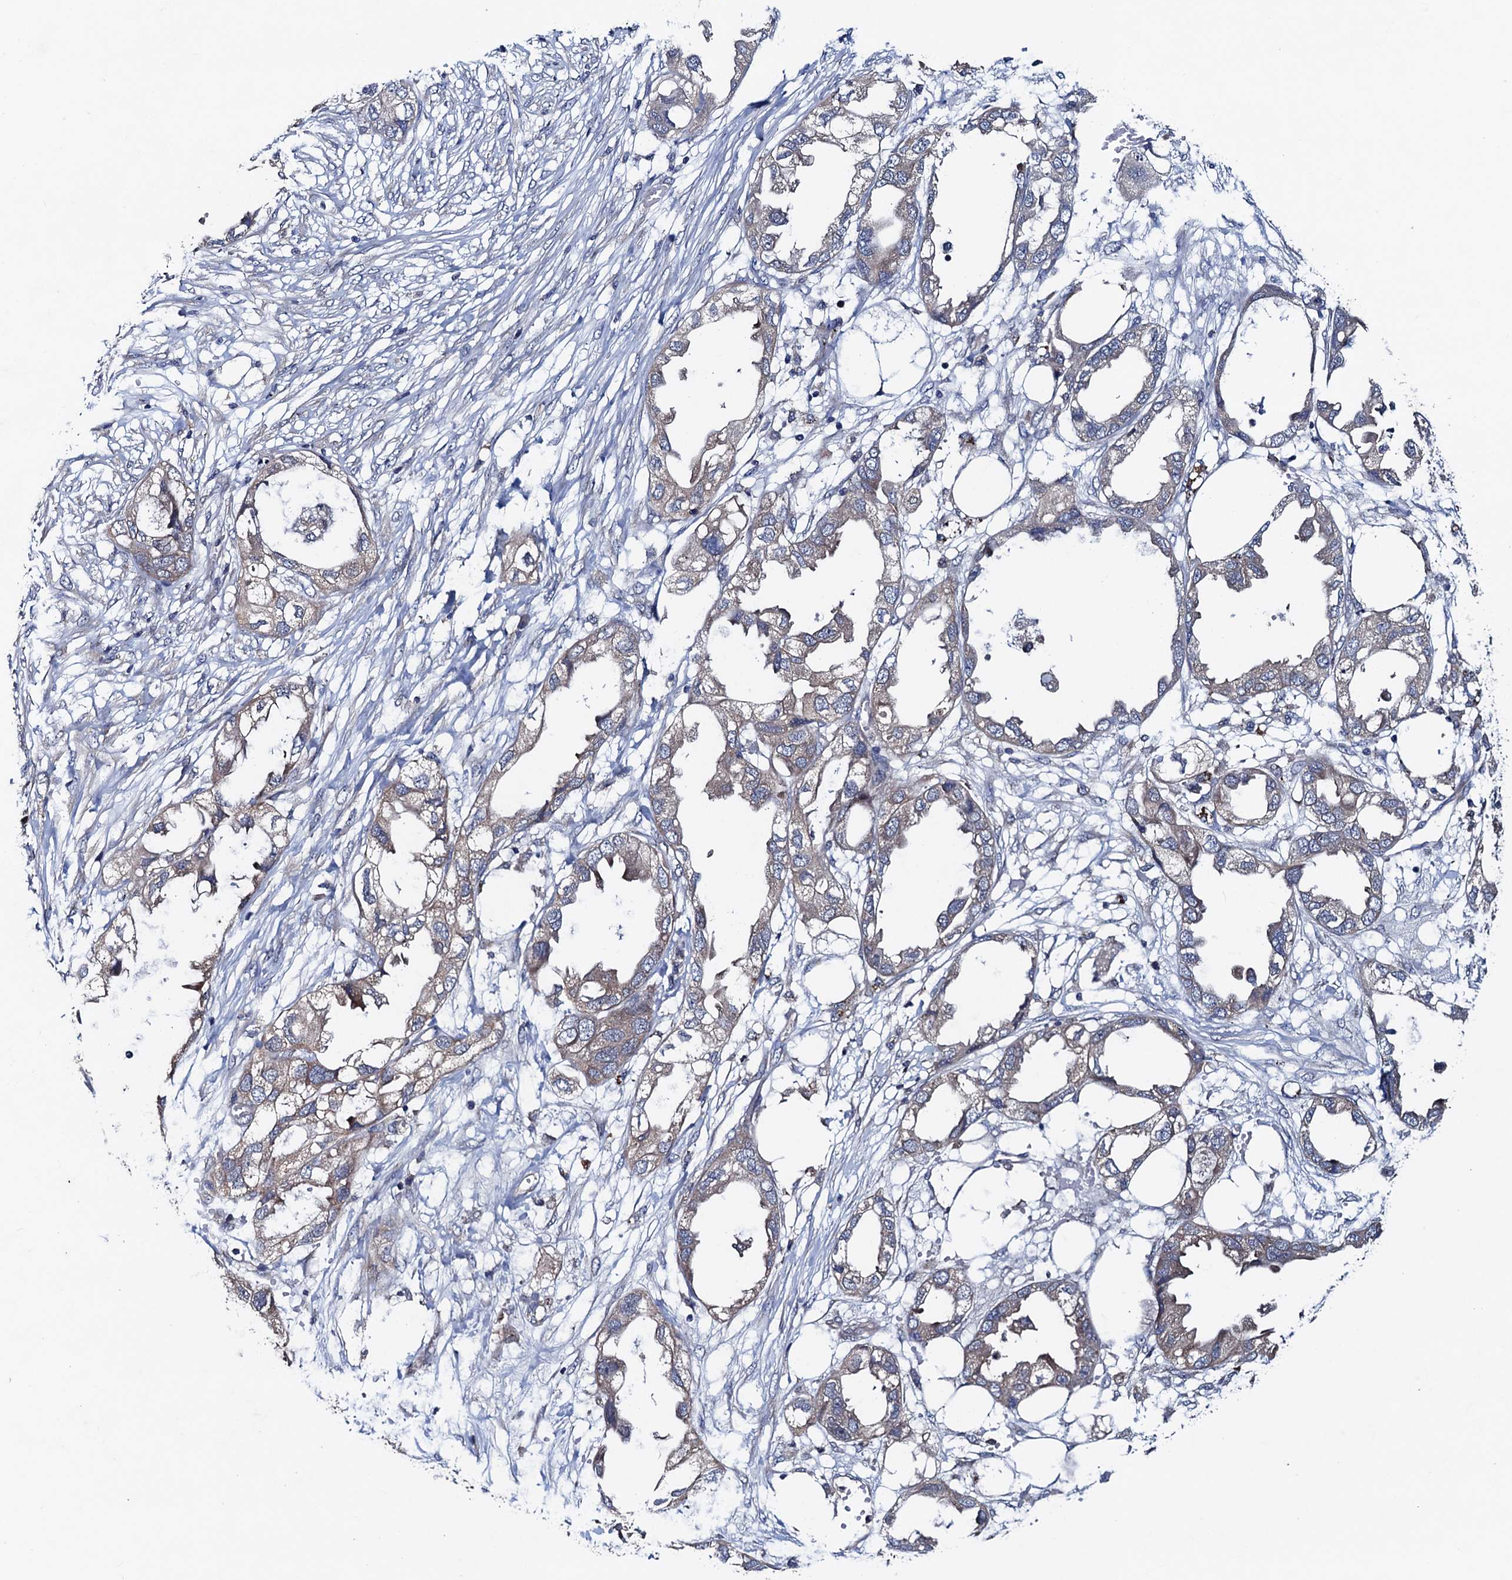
{"staining": {"intensity": "weak", "quantity": "<25%", "location": "cytoplasmic/membranous"}, "tissue": "endometrial cancer", "cell_type": "Tumor cells", "image_type": "cancer", "snomed": [{"axis": "morphology", "description": "Adenocarcinoma, NOS"}, {"axis": "morphology", "description": "Adenocarcinoma, metastatic, NOS"}, {"axis": "topography", "description": "Adipose tissue"}, {"axis": "topography", "description": "Endometrium"}], "caption": "Human endometrial cancer (adenocarcinoma) stained for a protein using IHC displays no expression in tumor cells.", "gene": "BLTP3B", "patient": {"sex": "female", "age": 67}}